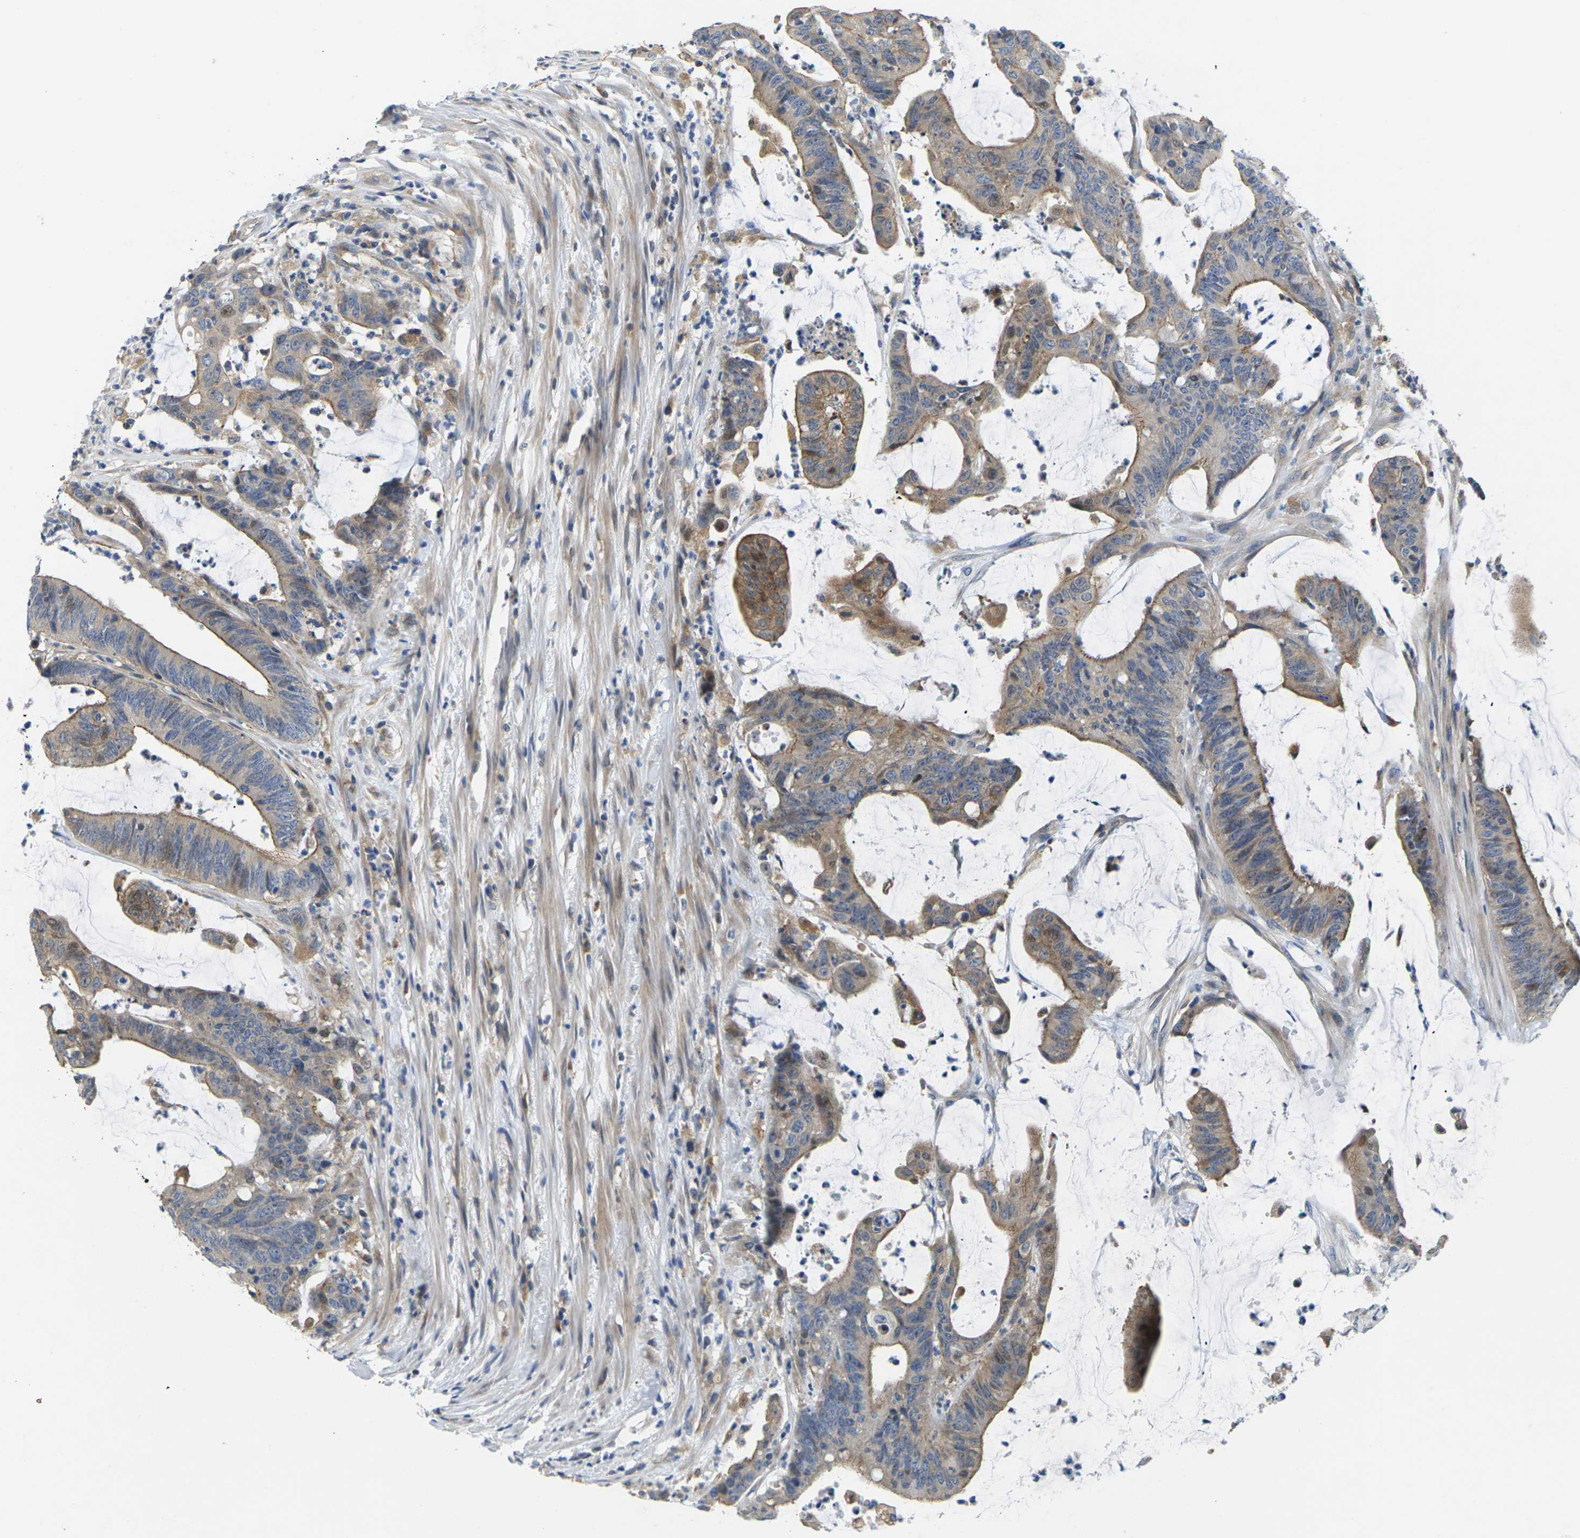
{"staining": {"intensity": "moderate", "quantity": ">75%", "location": "cytoplasmic/membranous"}, "tissue": "colorectal cancer", "cell_type": "Tumor cells", "image_type": "cancer", "snomed": [{"axis": "morphology", "description": "Adenocarcinoma, NOS"}, {"axis": "topography", "description": "Rectum"}], "caption": "Immunohistochemical staining of human colorectal cancer displays medium levels of moderate cytoplasmic/membranous positivity in approximately >75% of tumor cells.", "gene": "SCNN1A", "patient": {"sex": "female", "age": 66}}